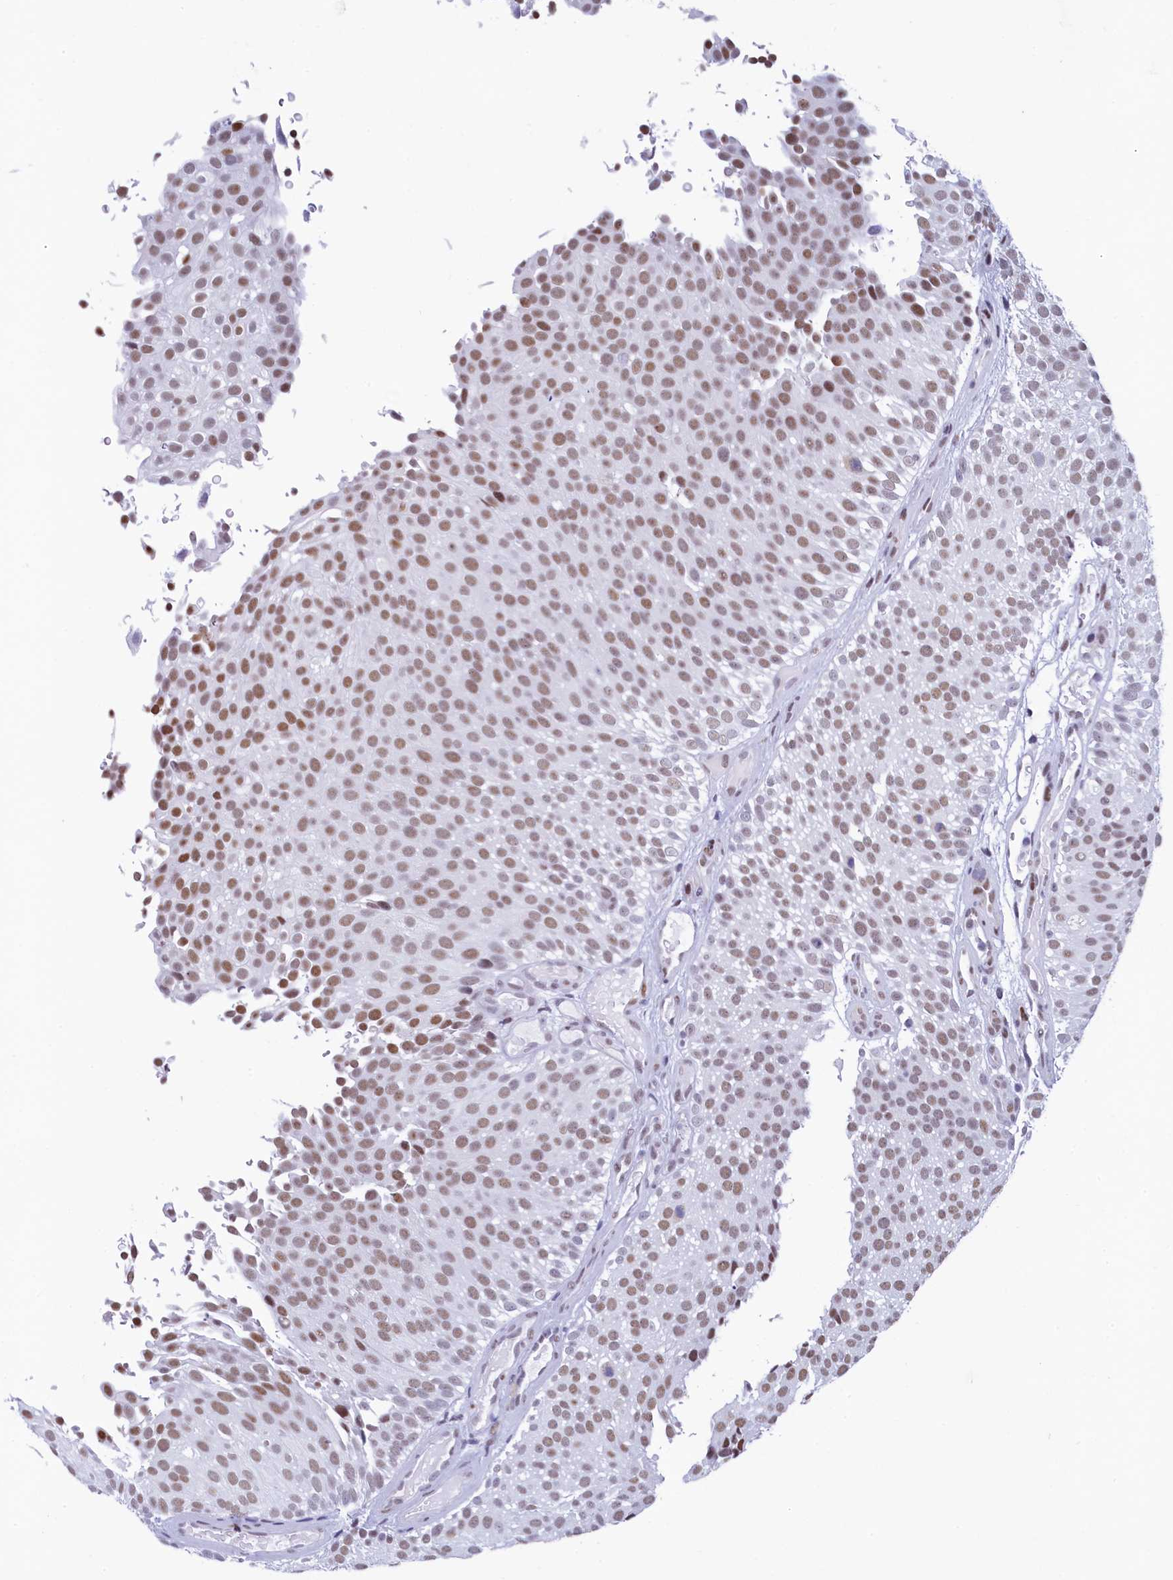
{"staining": {"intensity": "moderate", "quantity": ">75%", "location": "nuclear"}, "tissue": "urothelial cancer", "cell_type": "Tumor cells", "image_type": "cancer", "snomed": [{"axis": "morphology", "description": "Urothelial carcinoma, Low grade"}, {"axis": "topography", "description": "Urinary bladder"}], "caption": "This image demonstrates IHC staining of urothelial carcinoma (low-grade), with medium moderate nuclear staining in approximately >75% of tumor cells.", "gene": "SUGP2", "patient": {"sex": "male", "age": 78}}